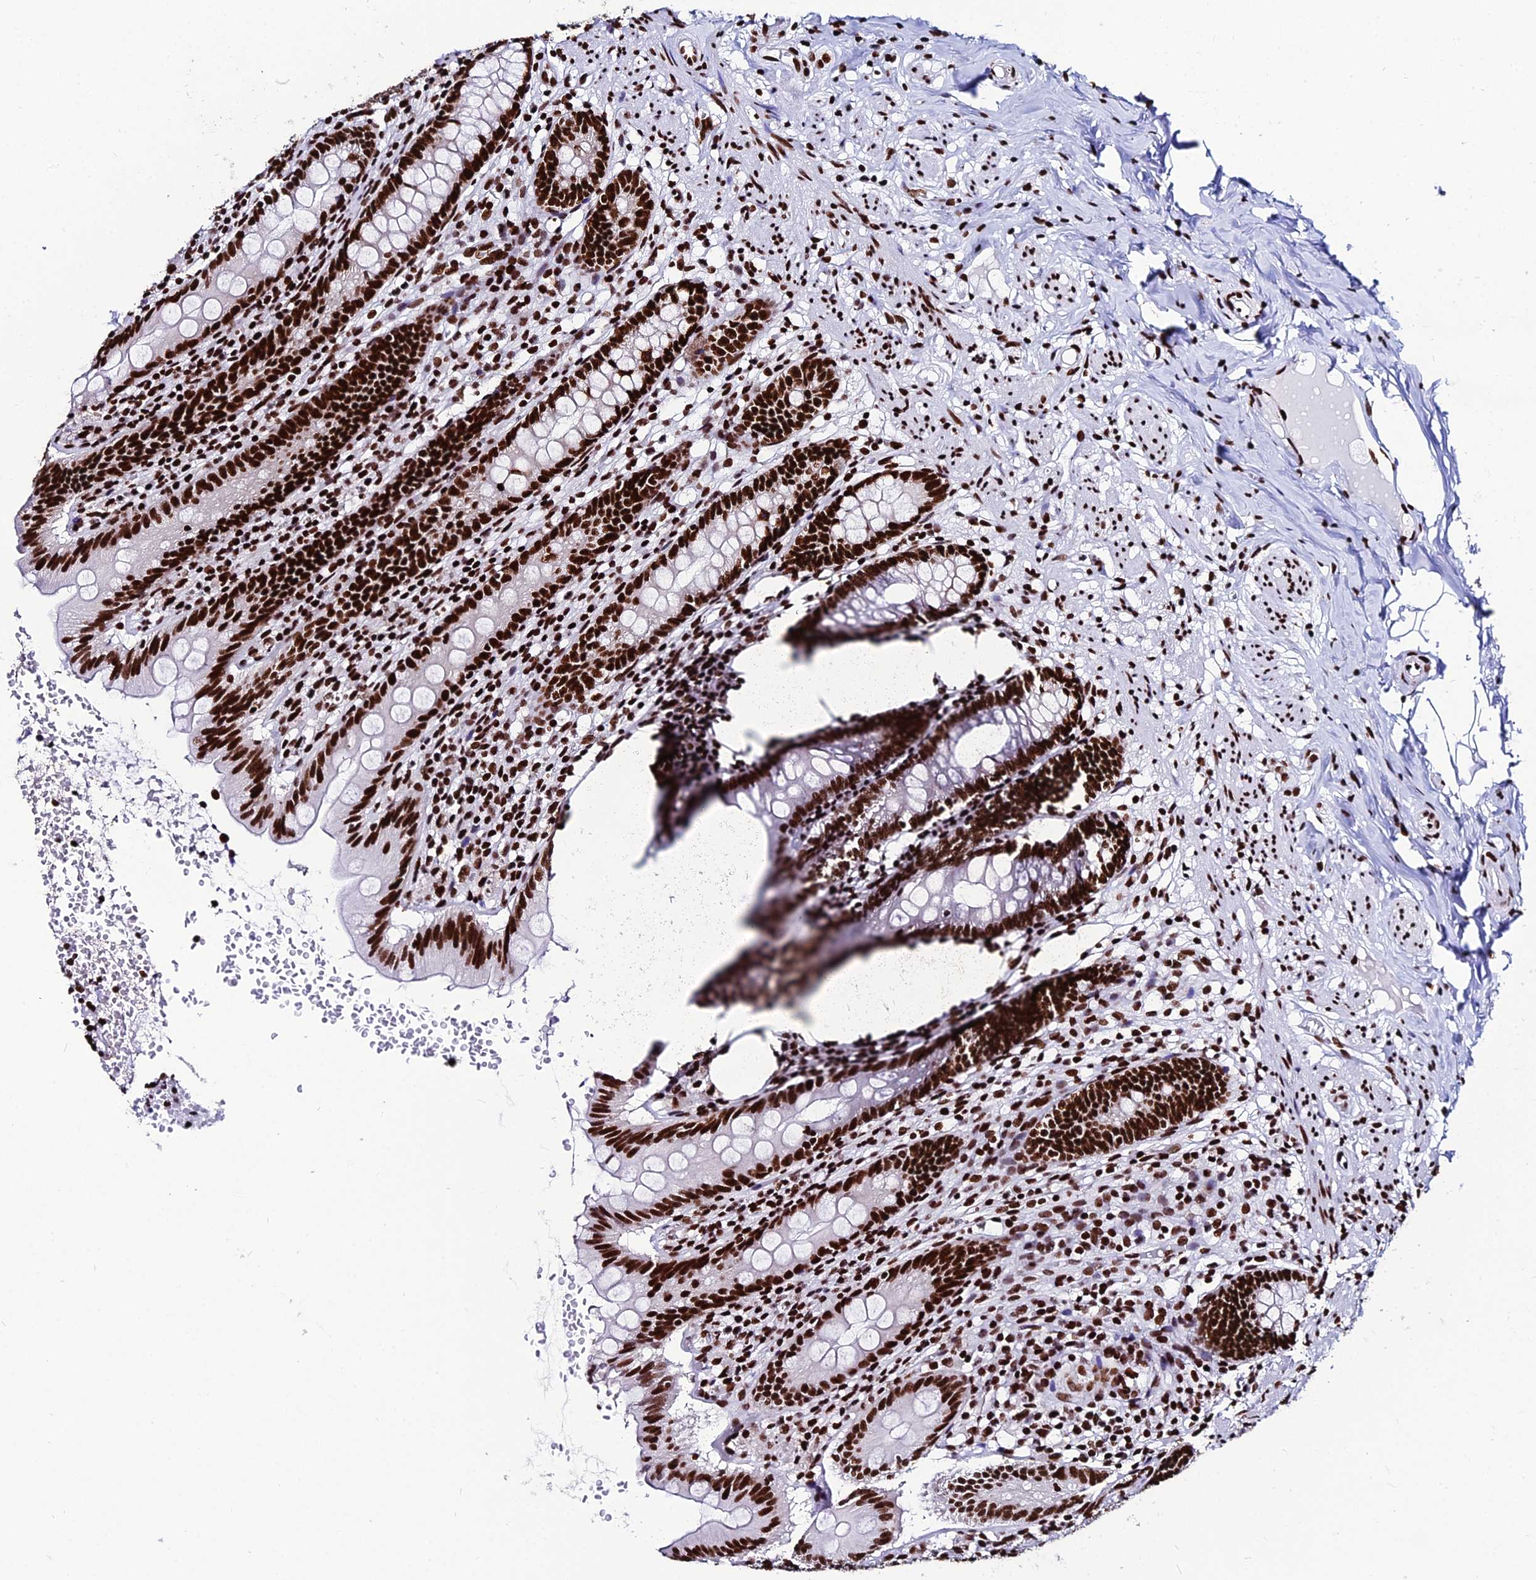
{"staining": {"intensity": "strong", "quantity": ">75%", "location": "nuclear"}, "tissue": "appendix", "cell_type": "Glandular cells", "image_type": "normal", "snomed": [{"axis": "morphology", "description": "Normal tissue, NOS"}, {"axis": "topography", "description": "Appendix"}], "caption": "A histopathology image of human appendix stained for a protein exhibits strong nuclear brown staining in glandular cells.", "gene": "HNRNPH1", "patient": {"sex": "male", "age": 55}}